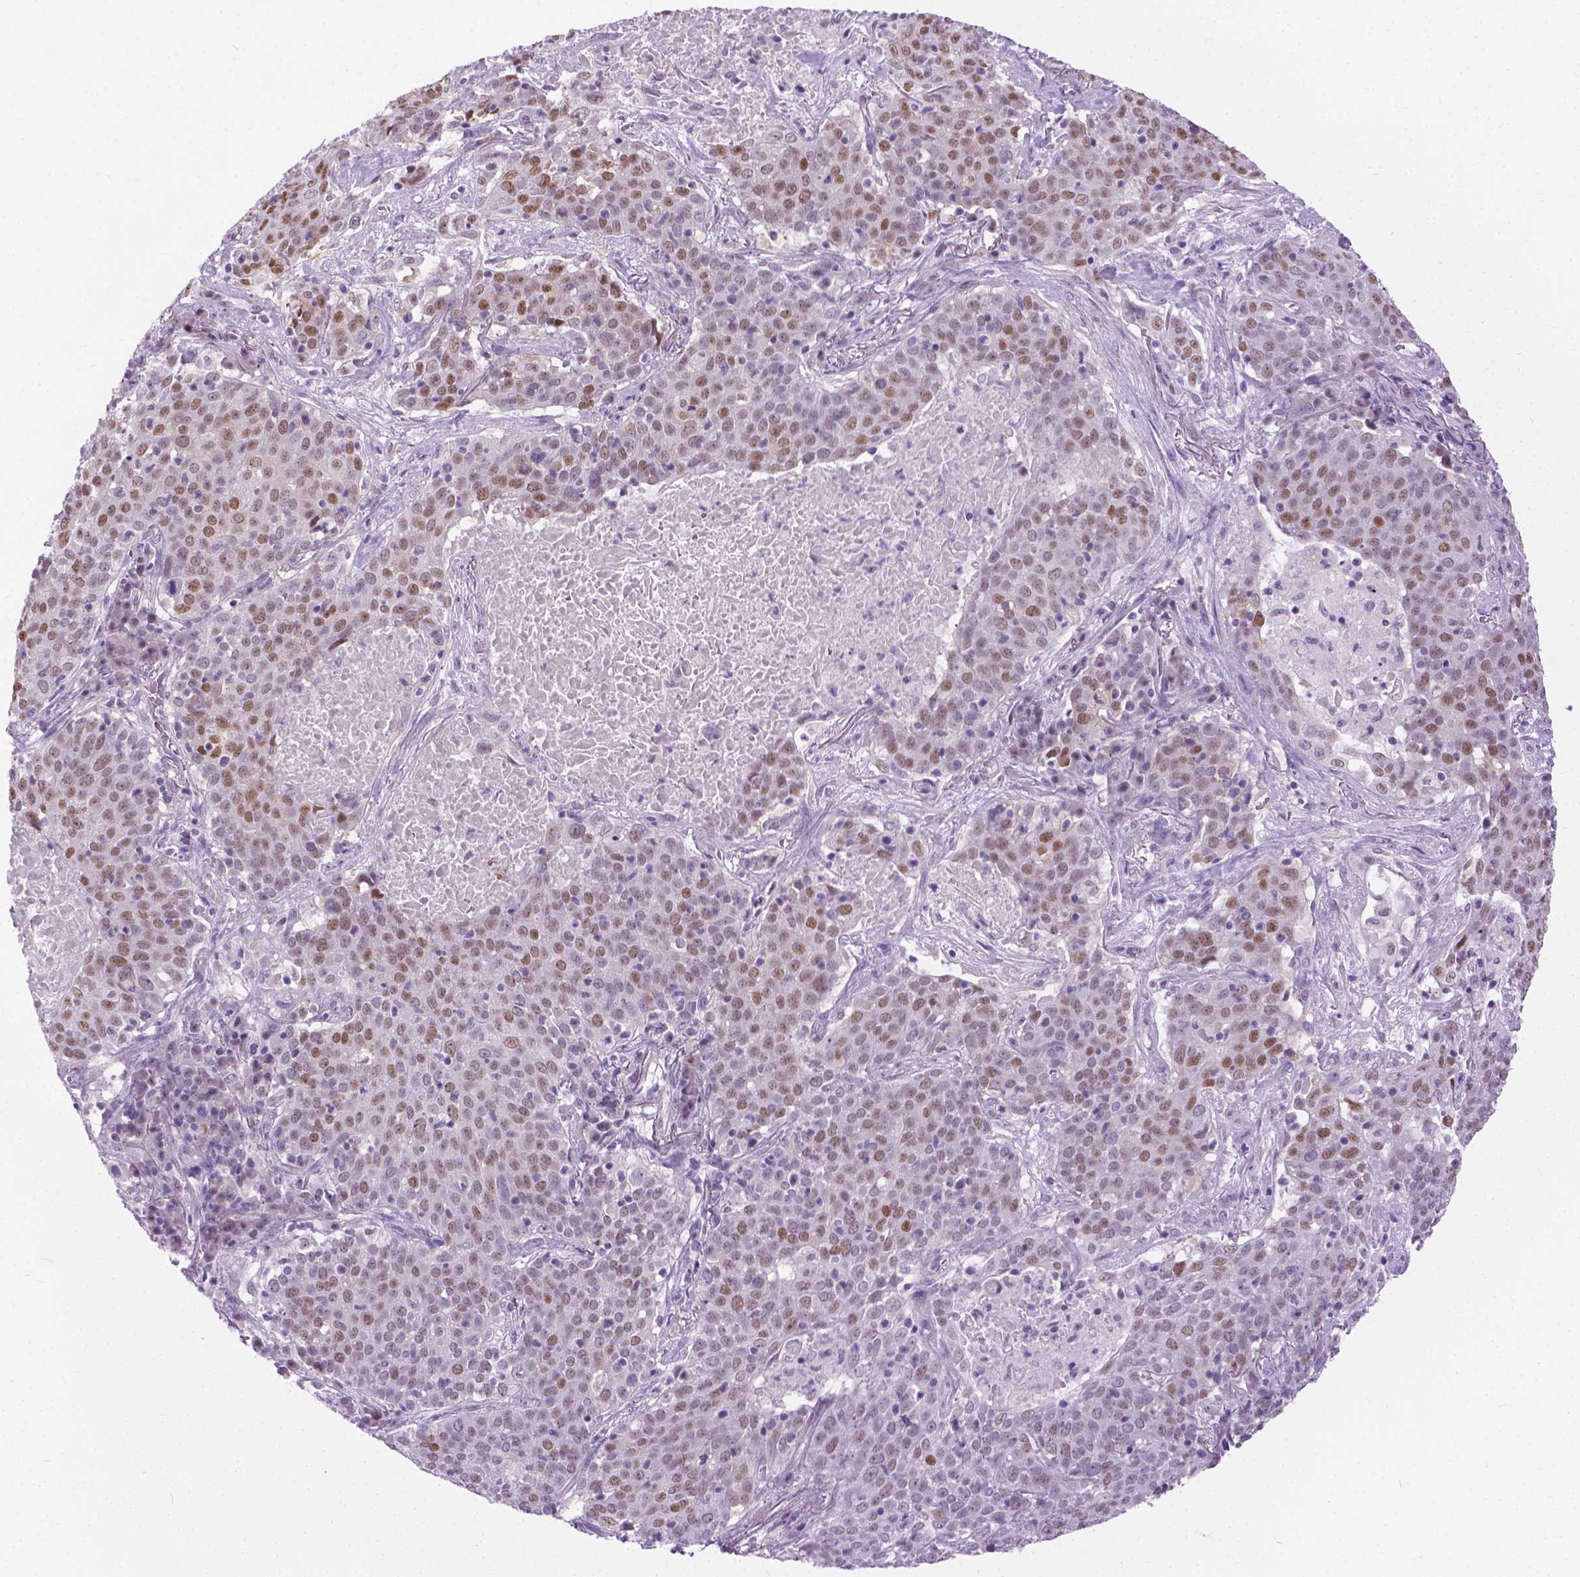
{"staining": {"intensity": "moderate", "quantity": ">75%", "location": "nuclear"}, "tissue": "lung cancer", "cell_type": "Tumor cells", "image_type": "cancer", "snomed": [{"axis": "morphology", "description": "Squamous cell carcinoma, NOS"}, {"axis": "topography", "description": "Lung"}], "caption": "Brown immunohistochemical staining in human squamous cell carcinoma (lung) displays moderate nuclear staining in about >75% of tumor cells.", "gene": "APCDD1L", "patient": {"sex": "male", "age": 82}}